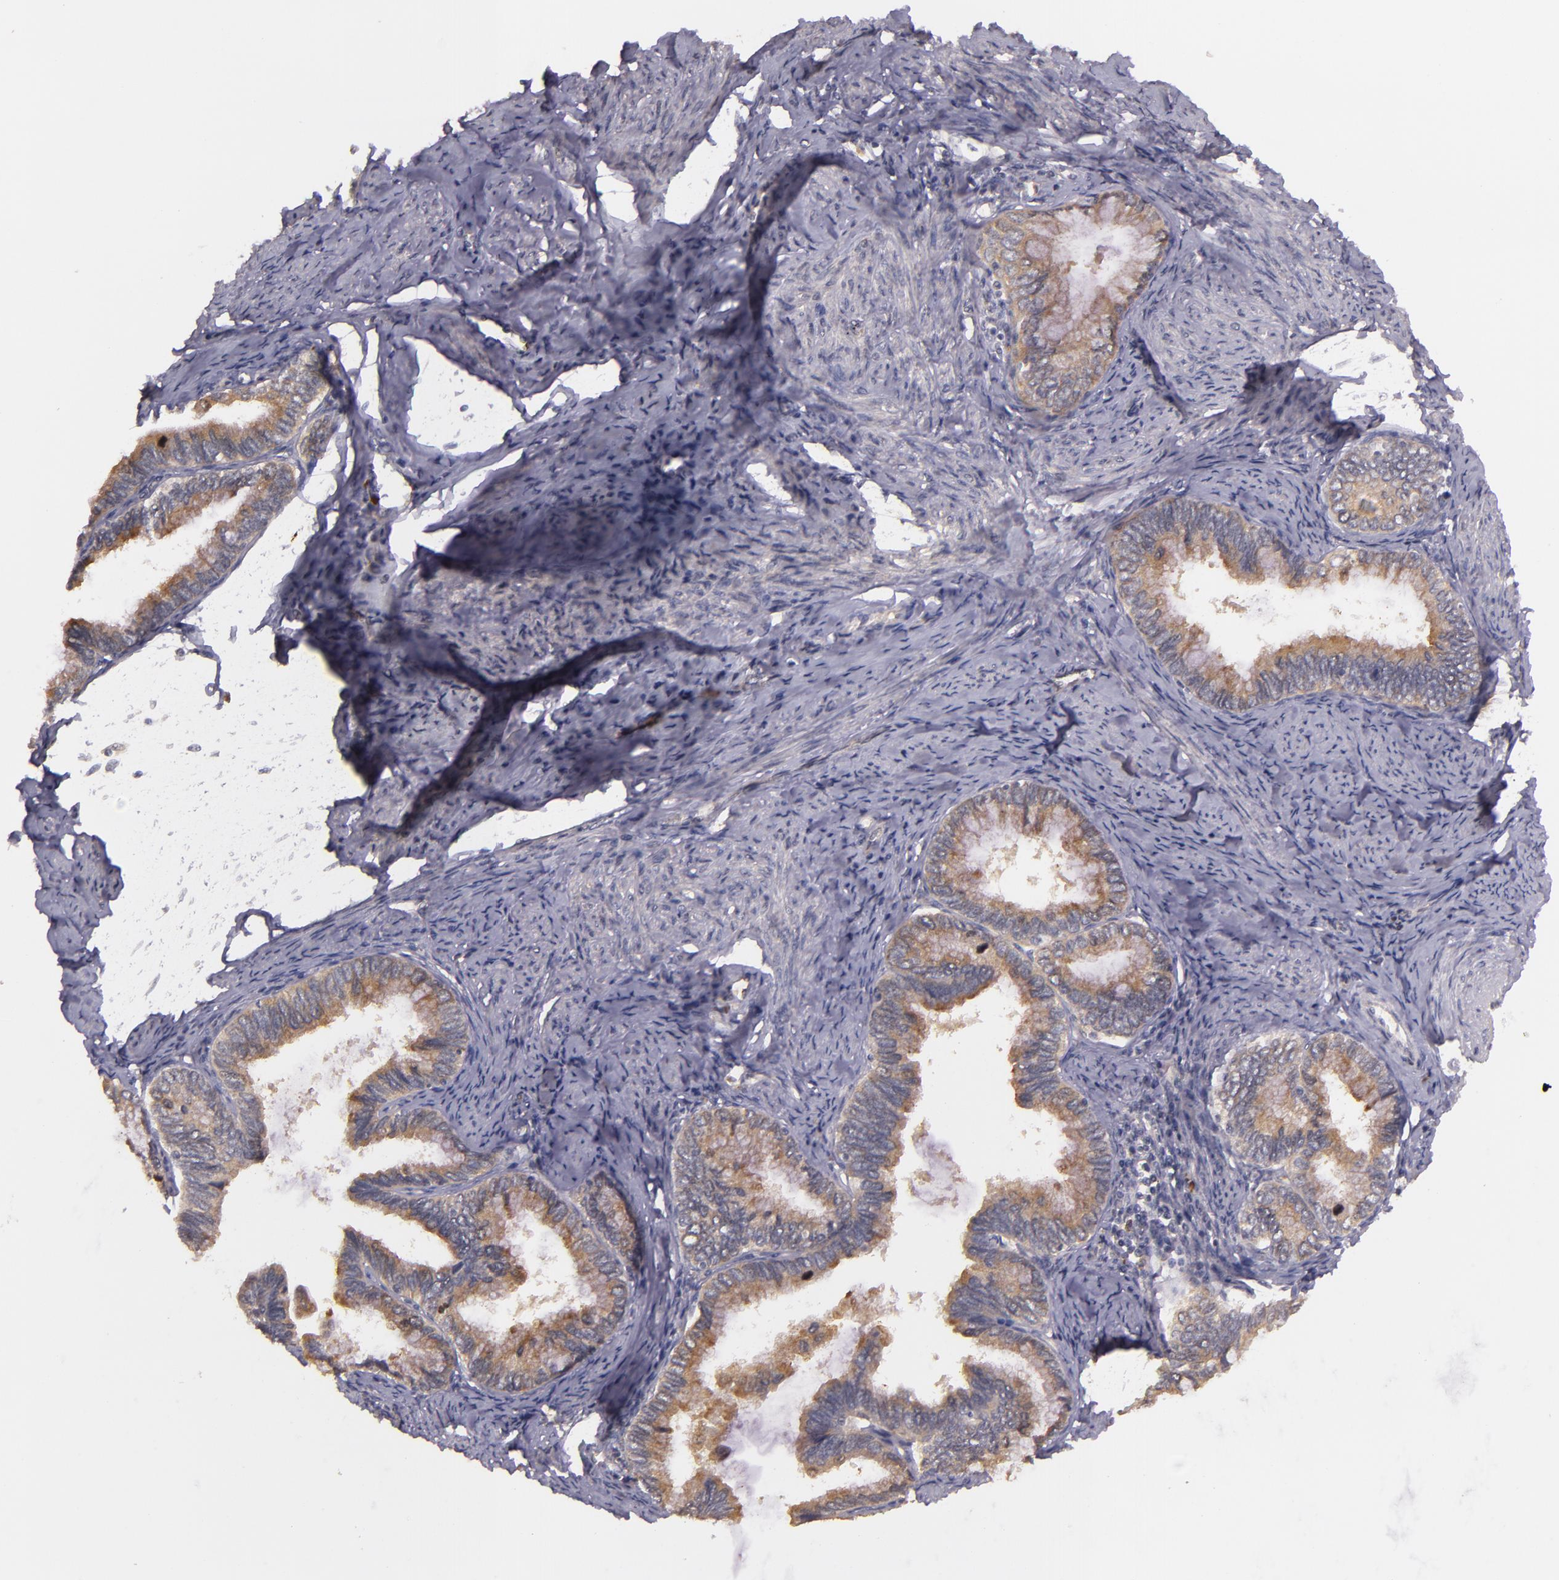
{"staining": {"intensity": "moderate", "quantity": ">75%", "location": "cytoplasmic/membranous"}, "tissue": "cervical cancer", "cell_type": "Tumor cells", "image_type": "cancer", "snomed": [{"axis": "morphology", "description": "Adenocarcinoma, NOS"}, {"axis": "topography", "description": "Cervix"}], "caption": "Adenocarcinoma (cervical) stained with a brown dye demonstrates moderate cytoplasmic/membranous positive expression in about >75% of tumor cells.", "gene": "SYTL4", "patient": {"sex": "female", "age": 49}}